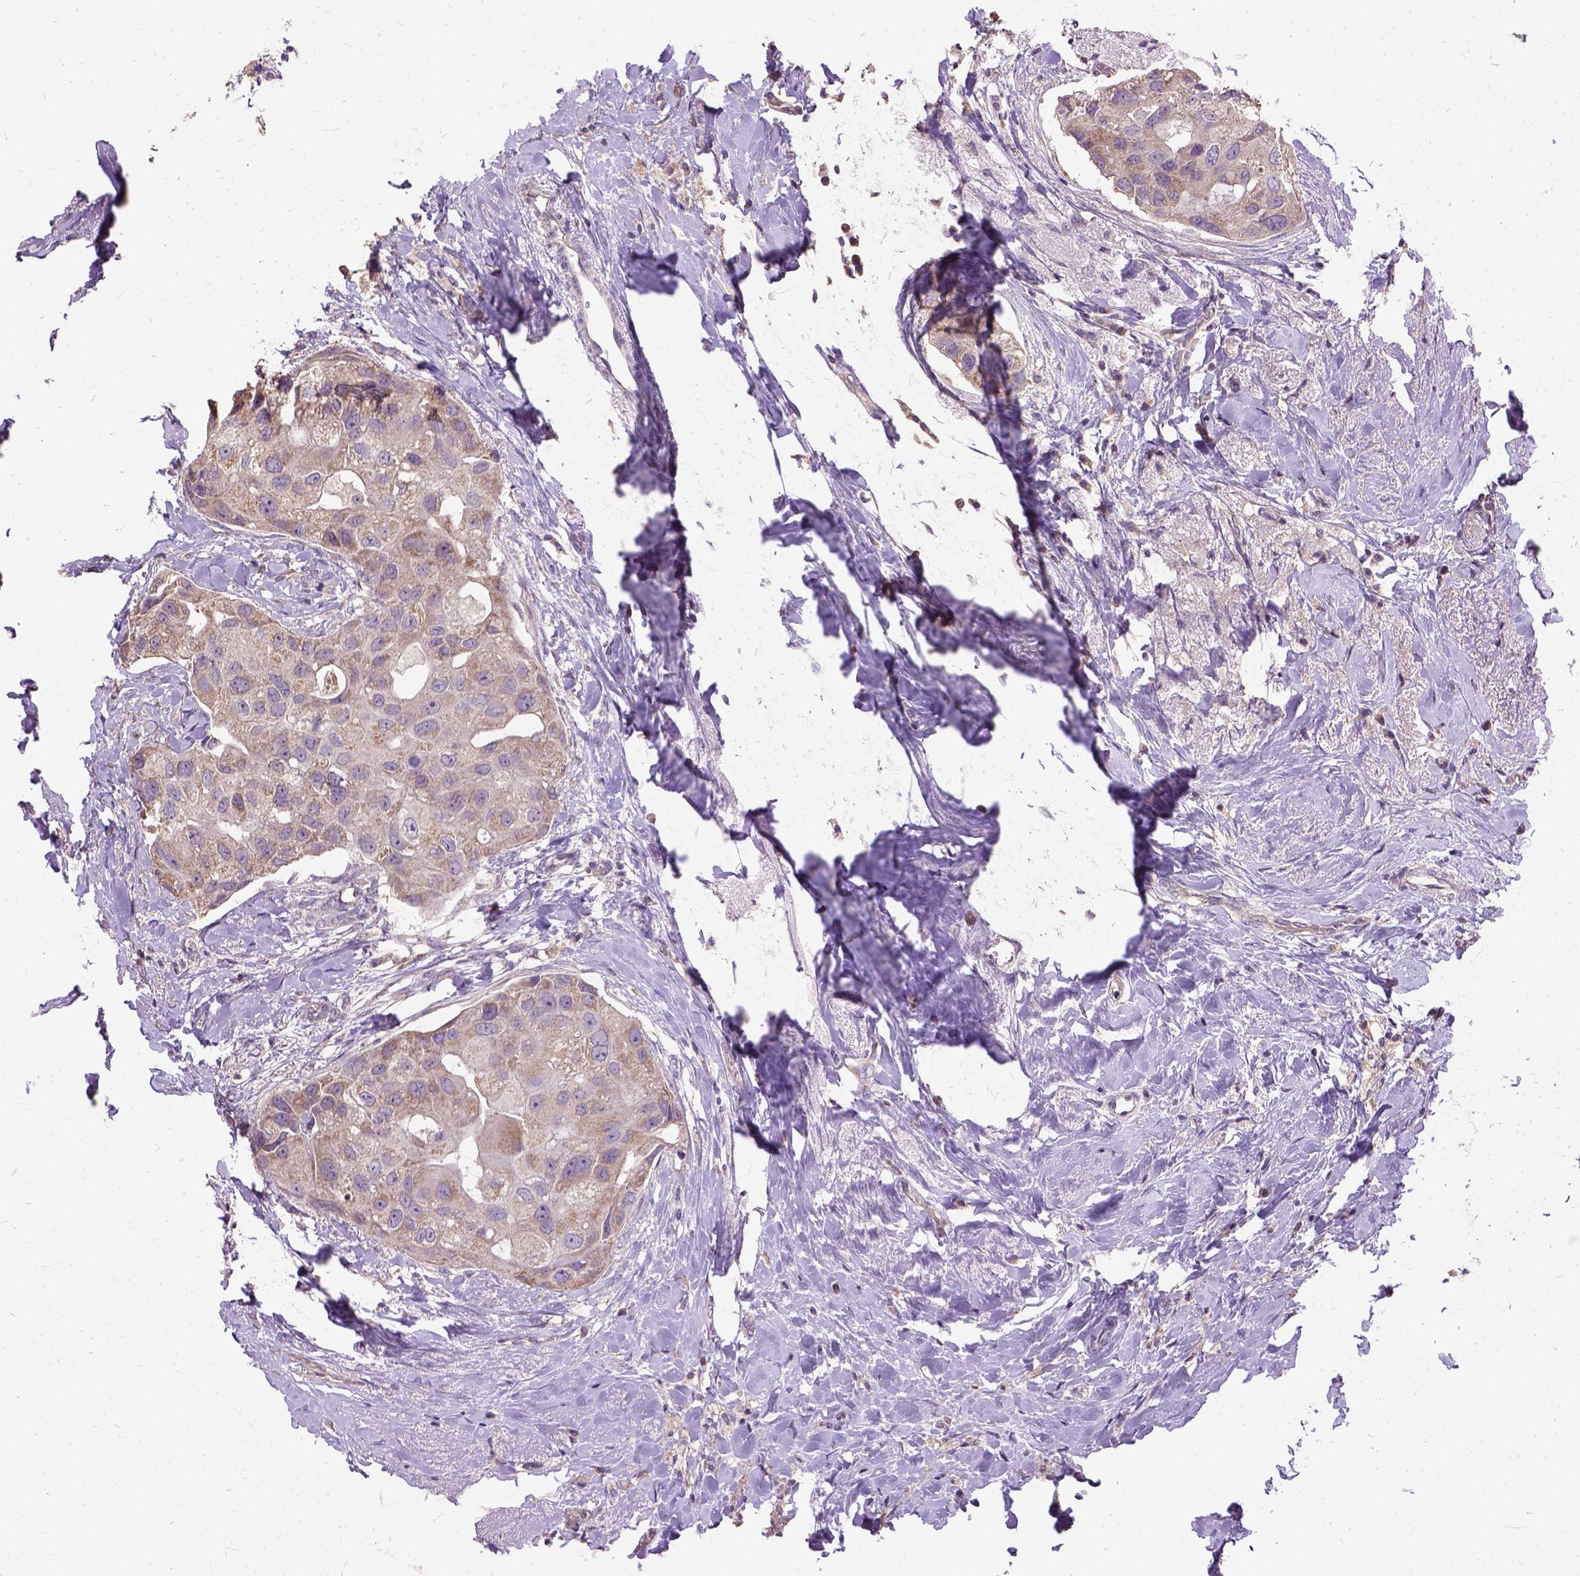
{"staining": {"intensity": "moderate", "quantity": "<25%", "location": "cytoplasmic/membranous"}, "tissue": "breast cancer", "cell_type": "Tumor cells", "image_type": "cancer", "snomed": [{"axis": "morphology", "description": "Duct carcinoma"}, {"axis": "topography", "description": "Breast"}], "caption": "Breast cancer (infiltrating ductal carcinoma) stained for a protein displays moderate cytoplasmic/membranous positivity in tumor cells. The protein is stained brown, and the nuclei are stained in blue (DAB (3,3'-diaminobenzidine) IHC with brightfield microscopy, high magnification).", "gene": "DQX1", "patient": {"sex": "female", "age": 43}}